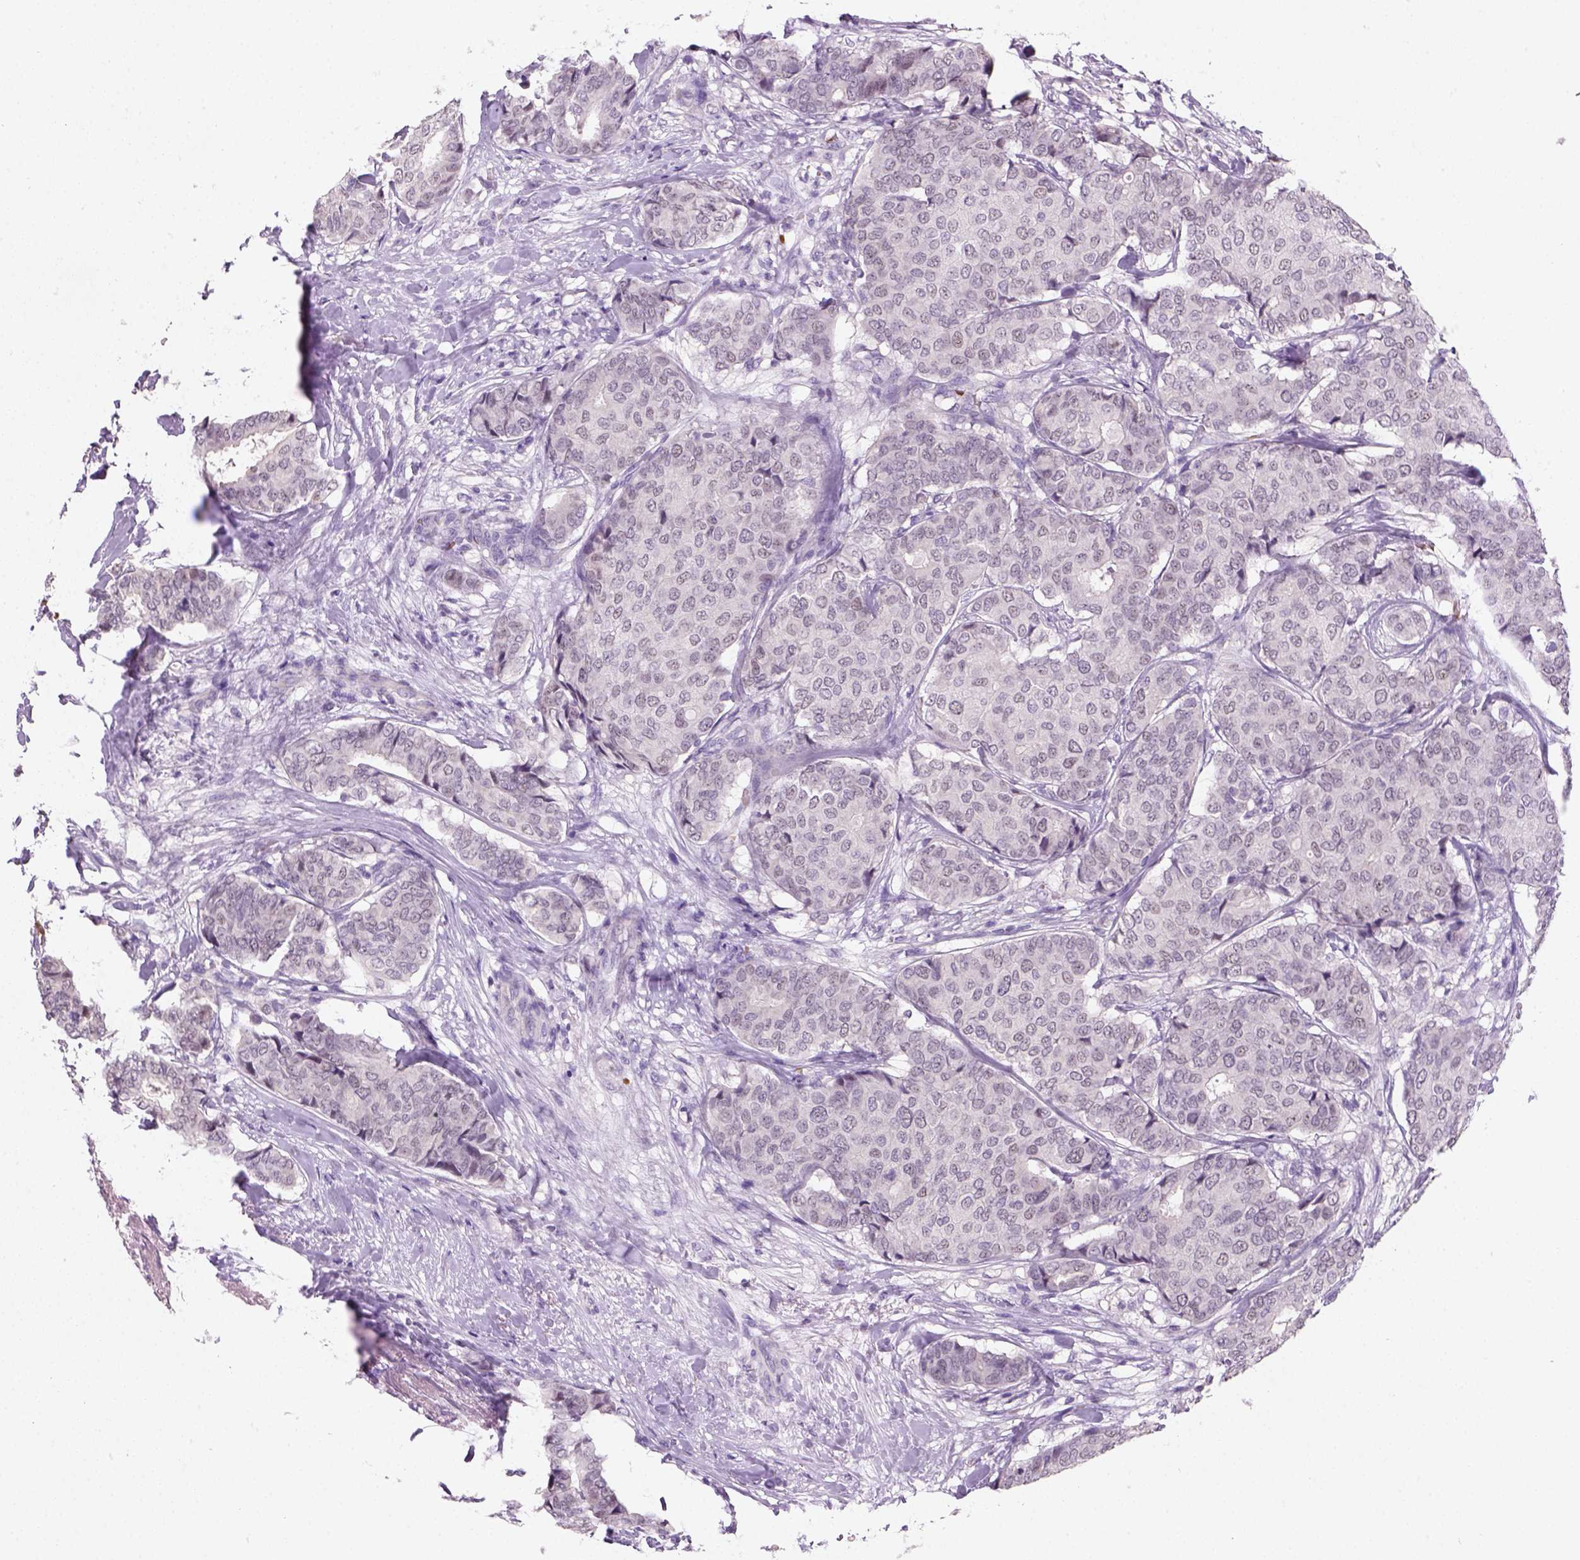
{"staining": {"intensity": "weak", "quantity": ">75%", "location": "nuclear"}, "tissue": "breast cancer", "cell_type": "Tumor cells", "image_type": "cancer", "snomed": [{"axis": "morphology", "description": "Duct carcinoma"}, {"axis": "topography", "description": "Breast"}], "caption": "Tumor cells show weak nuclear positivity in approximately >75% of cells in intraductal carcinoma (breast).", "gene": "ZMAT4", "patient": {"sex": "female", "age": 75}}